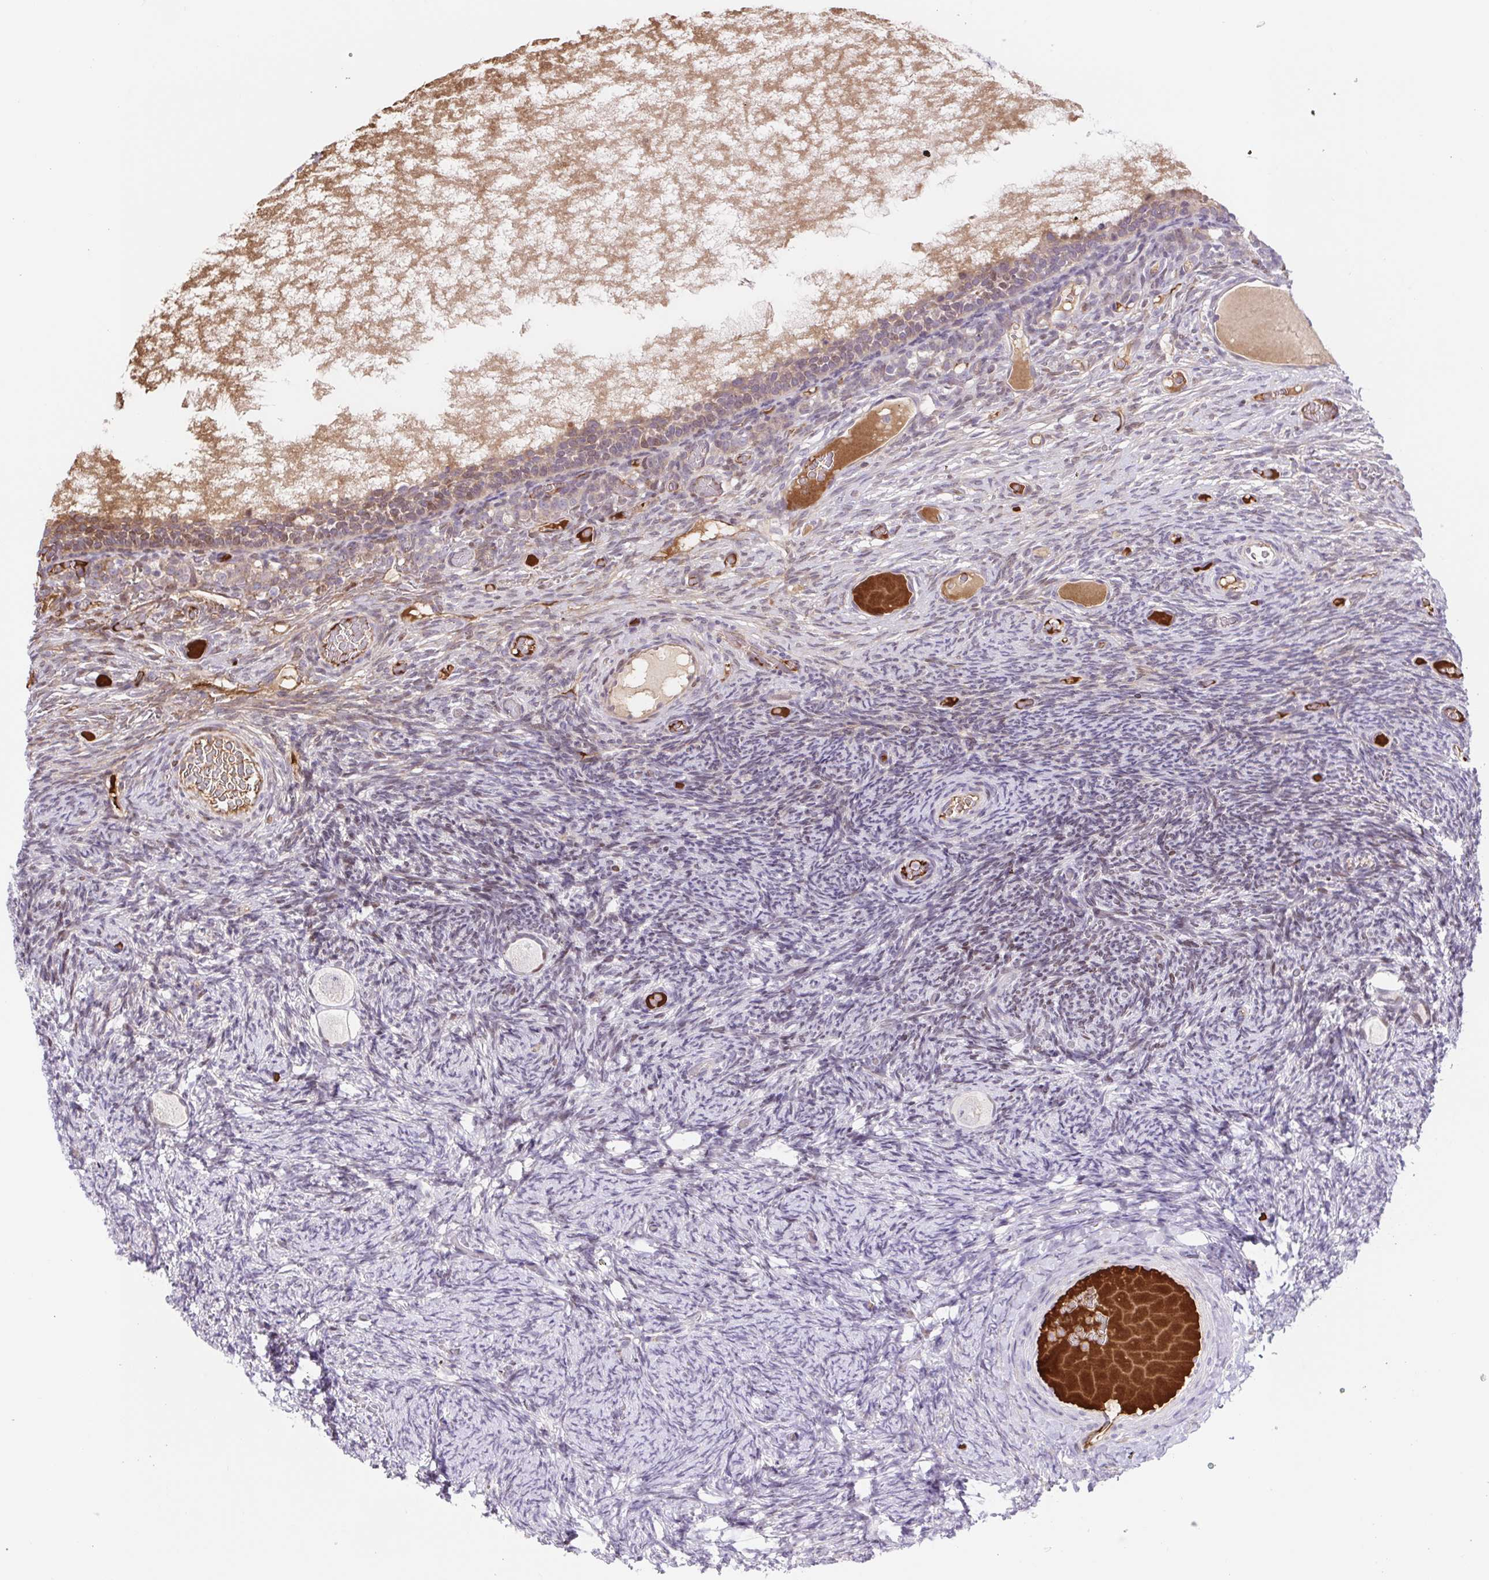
{"staining": {"intensity": "negative", "quantity": "none", "location": "none"}, "tissue": "ovary", "cell_type": "Follicle cells", "image_type": "normal", "snomed": [{"axis": "morphology", "description": "Normal tissue, NOS"}, {"axis": "topography", "description": "Ovary"}], "caption": "DAB (3,3'-diaminobenzidine) immunohistochemical staining of unremarkable ovary shows no significant staining in follicle cells.", "gene": "TPRG1", "patient": {"sex": "female", "age": 34}}